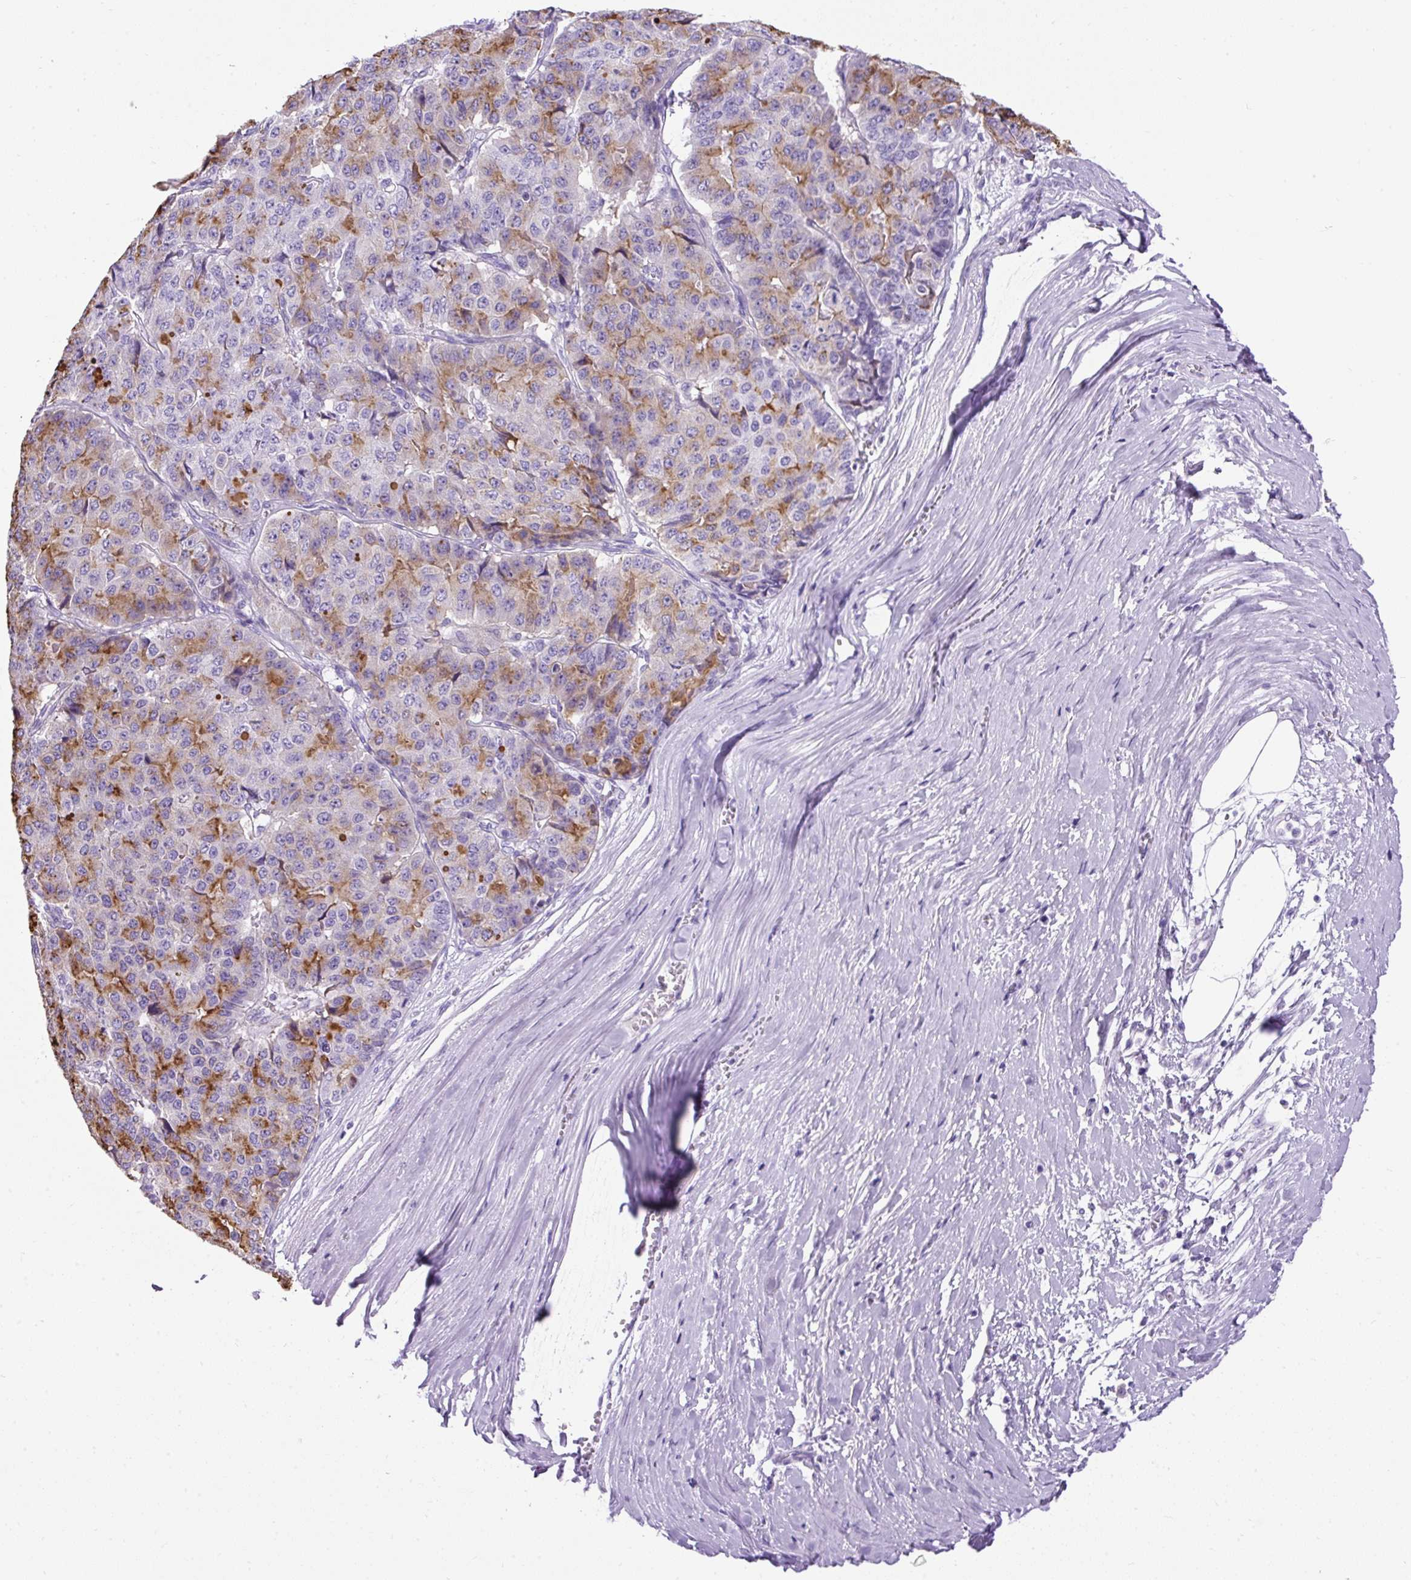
{"staining": {"intensity": "moderate", "quantity": "25%-75%", "location": "cytoplasmic/membranous"}, "tissue": "pancreatic cancer", "cell_type": "Tumor cells", "image_type": "cancer", "snomed": [{"axis": "morphology", "description": "Adenocarcinoma, NOS"}, {"axis": "topography", "description": "Pancreas"}], "caption": "Adenocarcinoma (pancreatic) stained for a protein exhibits moderate cytoplasmic/membranous positivity in tumor cells.", "gene": "UPP1", "patient": {"sex": "male", "age": 50}}